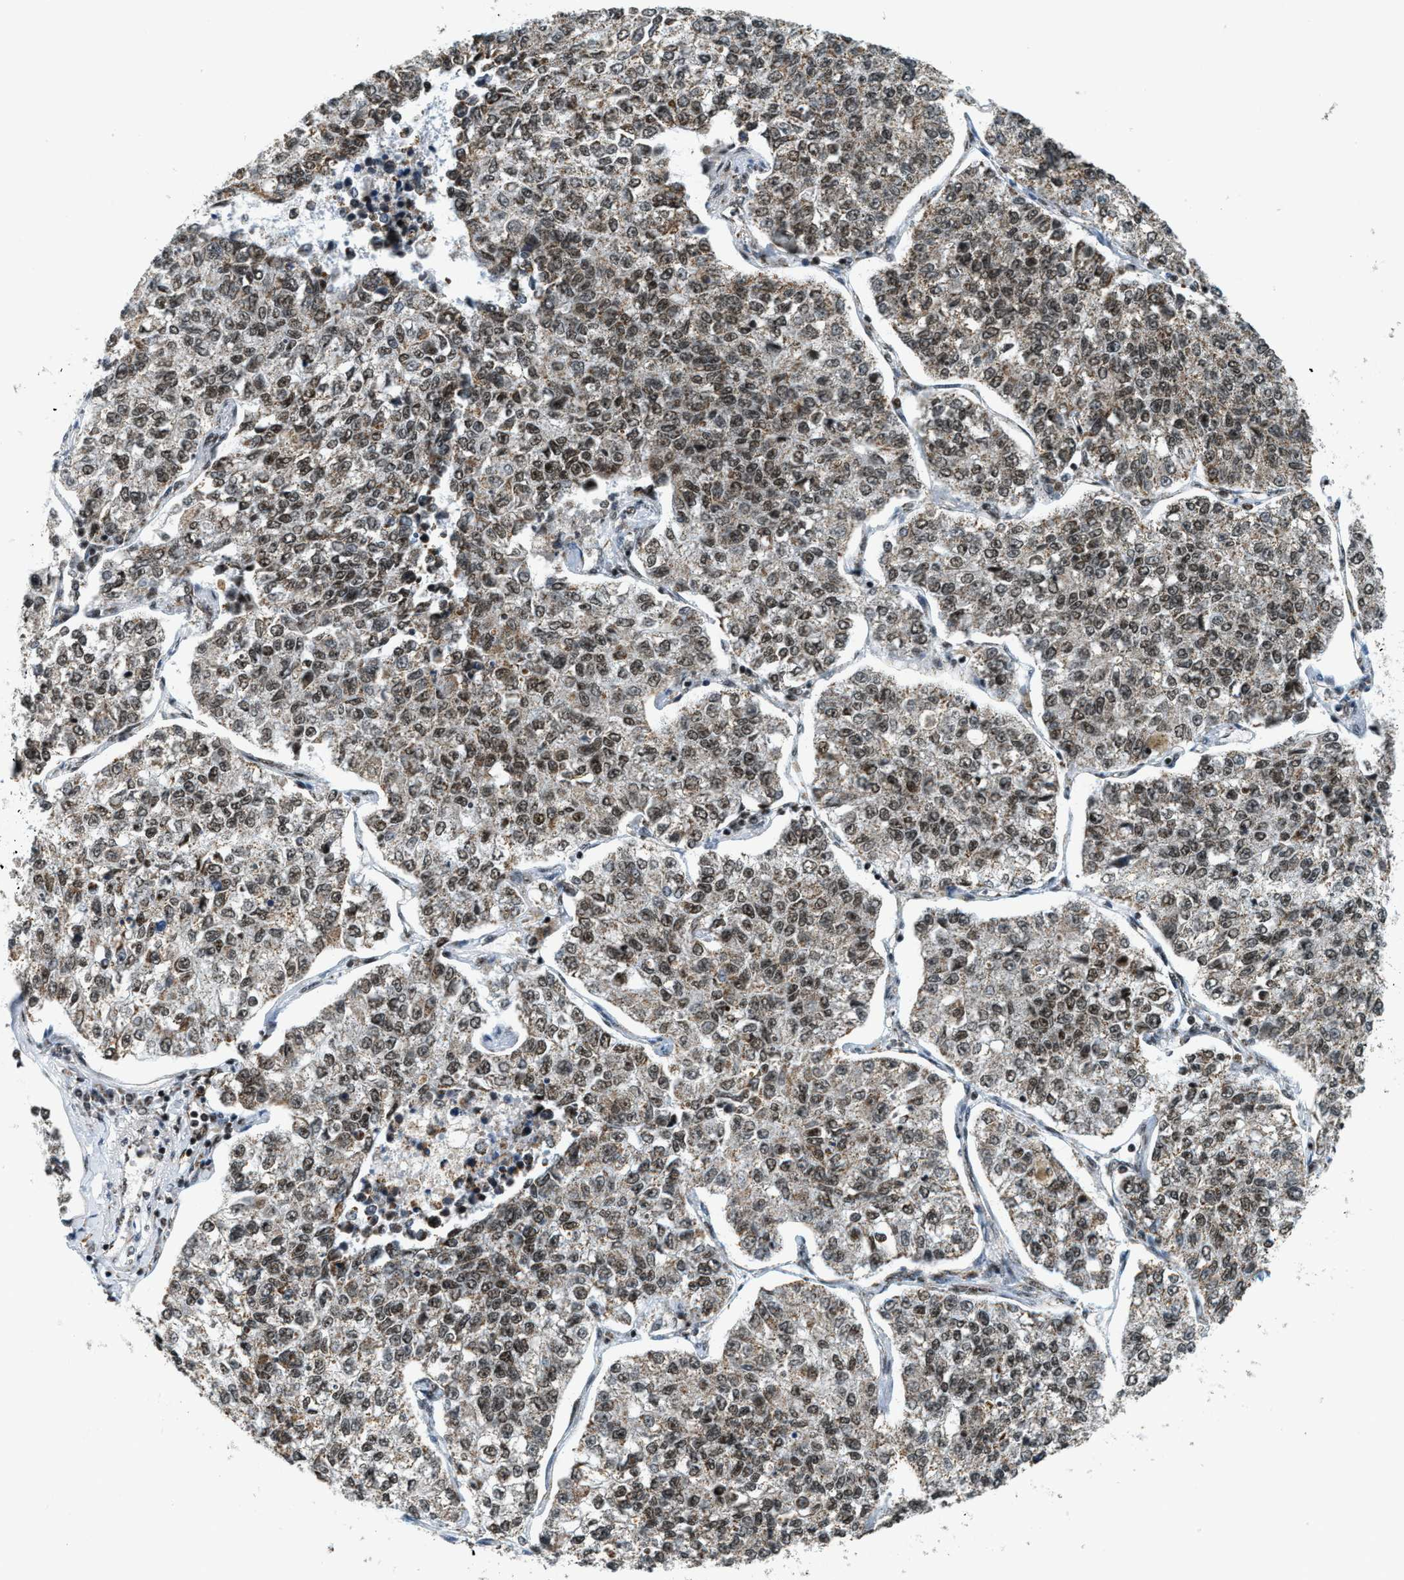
{"staining": {"intensity": "moderate", "quantity": ">75%", "location": "nuclear"}, "tissue": "lung cancer", "cell_type": "Tumor cells", "image_type": "cancer", "snomed": [{"axis": "morphology", "description": "Adenocarcinoma, NOS"}, {"axis": "topography", "description": "Lung"}], "caption": "Immunohistochemistry of human adenocarcinoma (lung) exhibits medium levels of moderate nuclear expression in approximately >75% of tumor cells.", "gene": "GABPB1", "patient": {"sex": "male", "age": 49}}